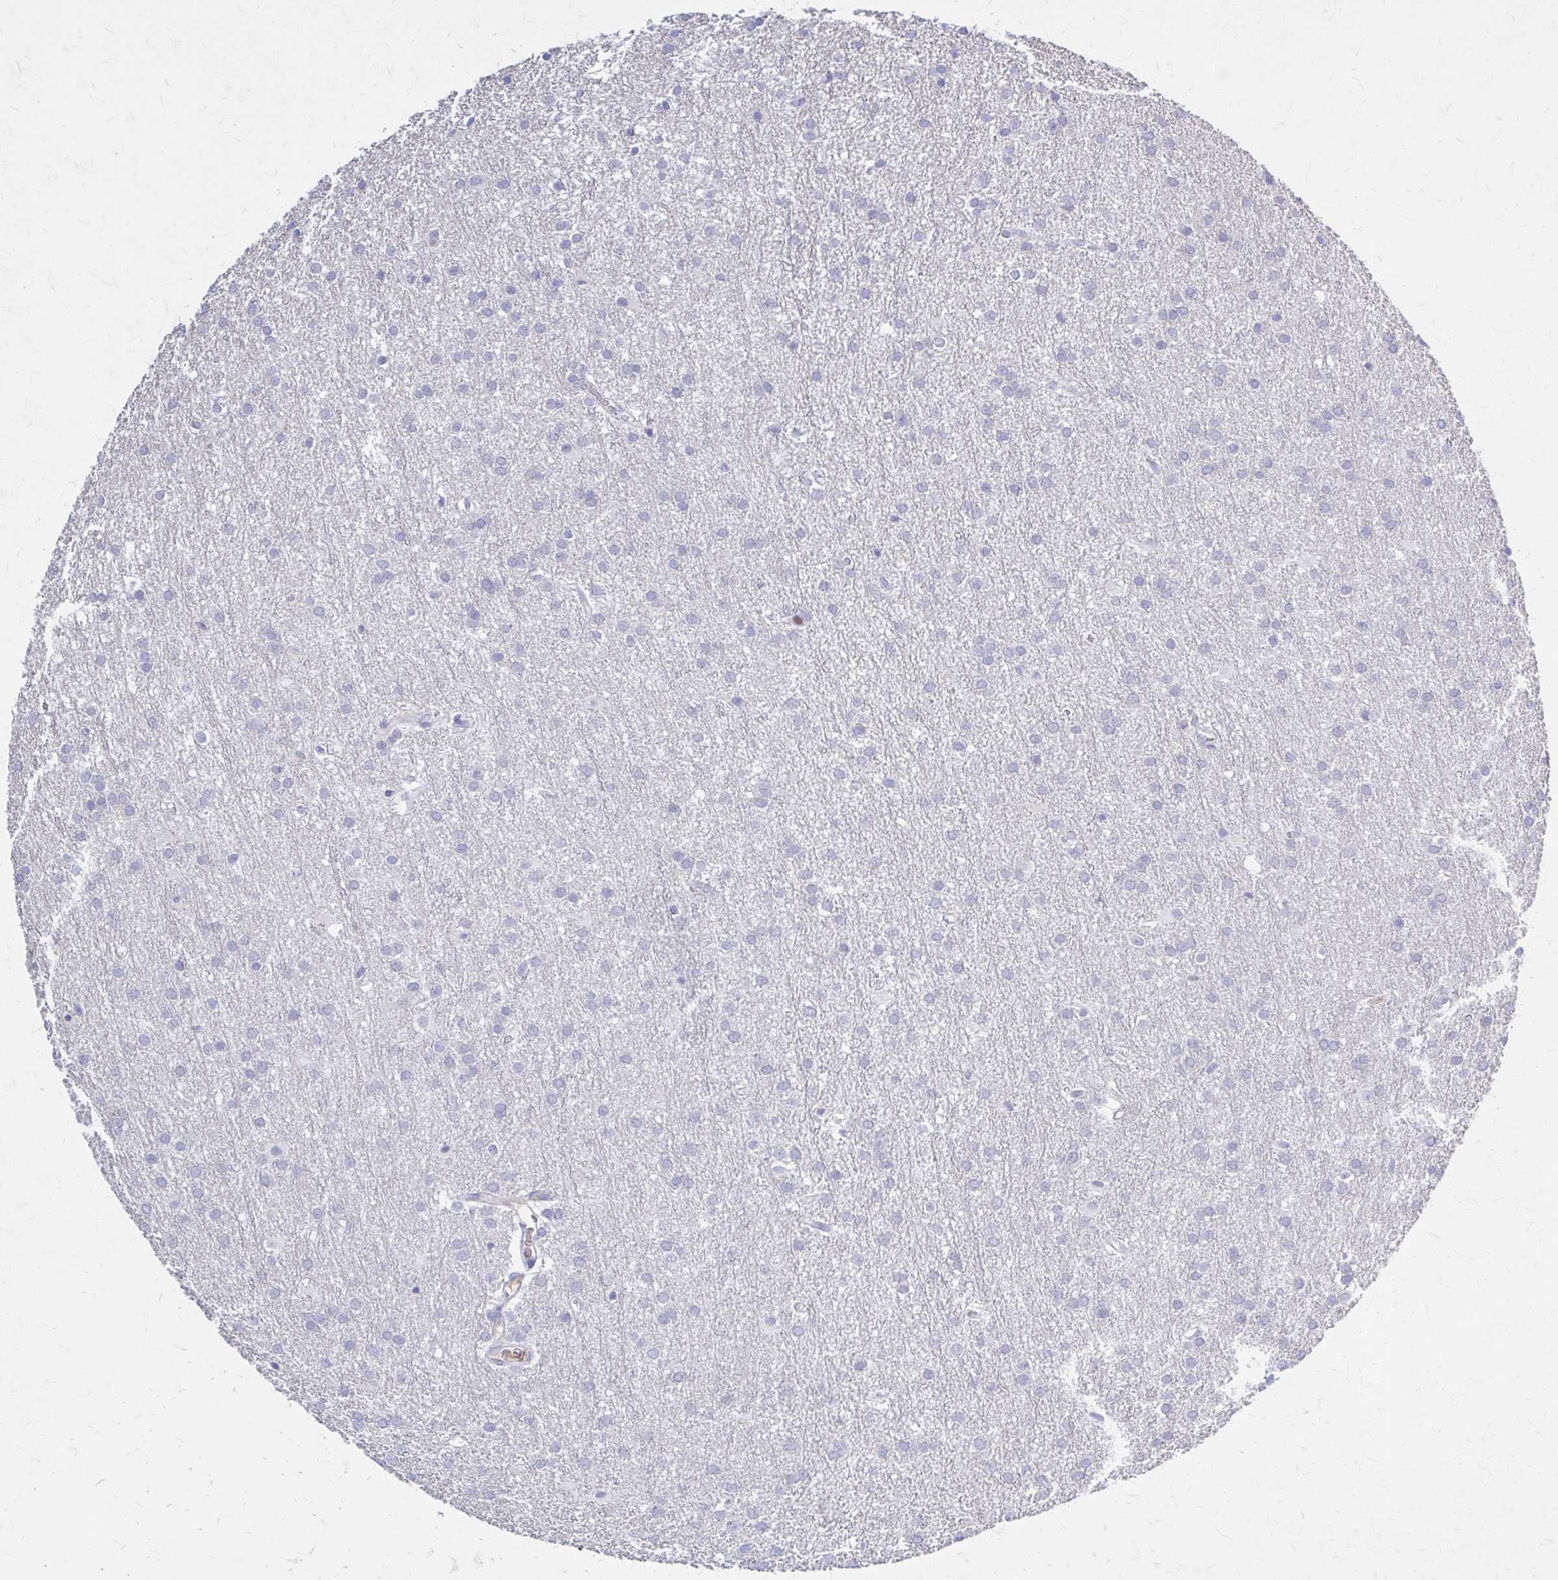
{"staining": {"intensity": "negative", "quantity": "none", "location": "none"}, "tissue": "glioma", "cell_type": "Tumor cells", "image_type": "cancer", "snomed": [{"axis": "morphology", "description": "Glioma, malignant, Low grade"}, {"axis": "topography", "description": "Brain"}], "caption": "Immunohistochemistry (IHC) micrograph of human glioma stained for a protein (brown), which shows no staining in tumor cells. The staining was performed using DAB (3,3'-diaminobenzidine) to visualize the protein expression in brown, while the nuclei were stained in blue with hematoxylin (Magnification: 20x).", "gene": "SERPIND1", "patient": {"sex": "female", "age": 32}}